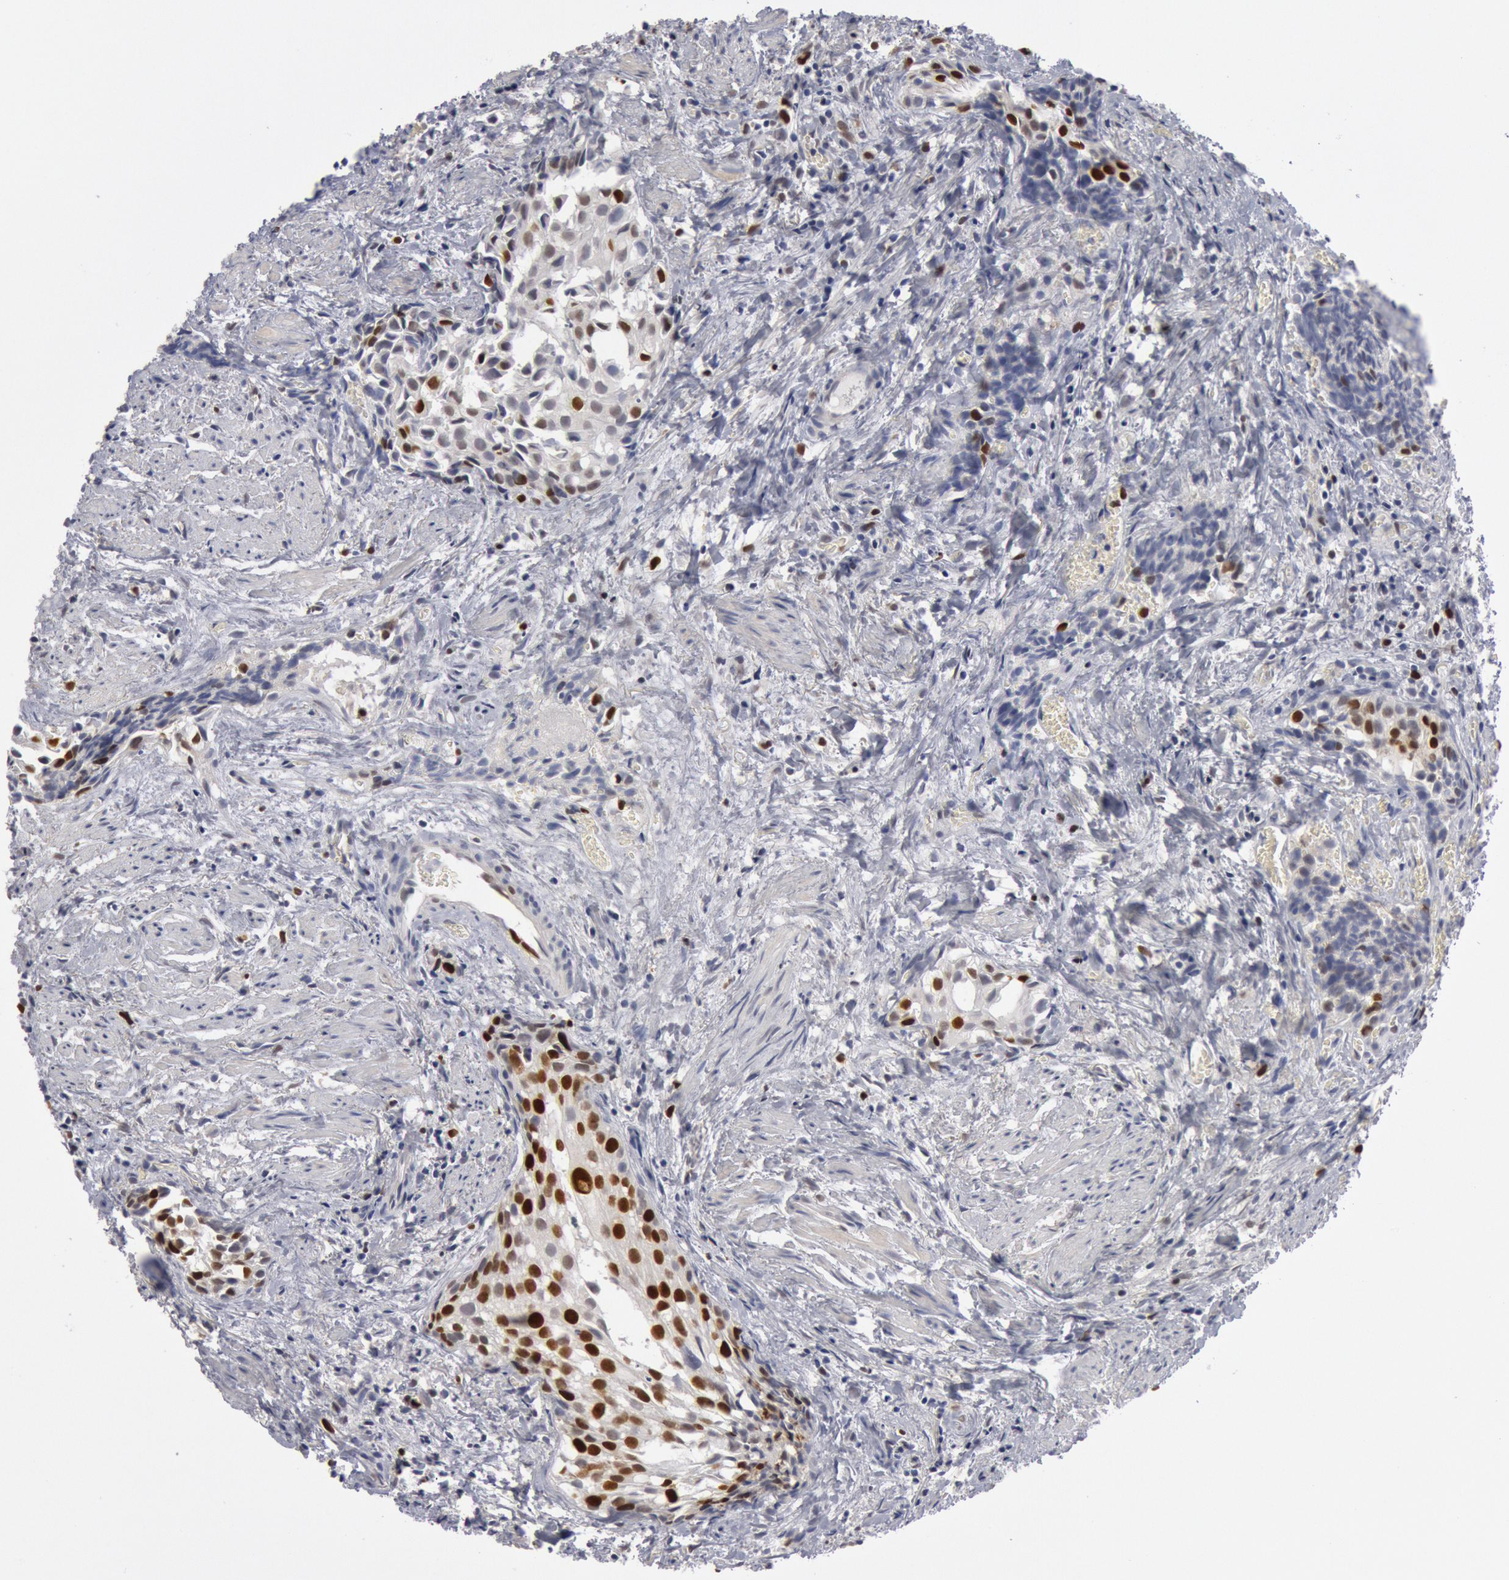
{"staining": {"intensity": "strong", "quantity": "25%-75%", "location": "nuclear"}, "tissue": "urothelial cancer", "cell_type": "Tumor cells", "image_type": "cancer", "snomed": [{"axis": "morphology", "description": "Urothelial carcinoma, High grade"}, {"axis": "topography", "description": "Urinary bladder"}], "caption": "Strong nuclear staining for a protein is appreciated in approximately 25%-75% of tumor cells of urothelial carcinoma (high-grade) using IHC.", "gene": "WDHD1", "patient": {"sex": "female", "age": 78}}